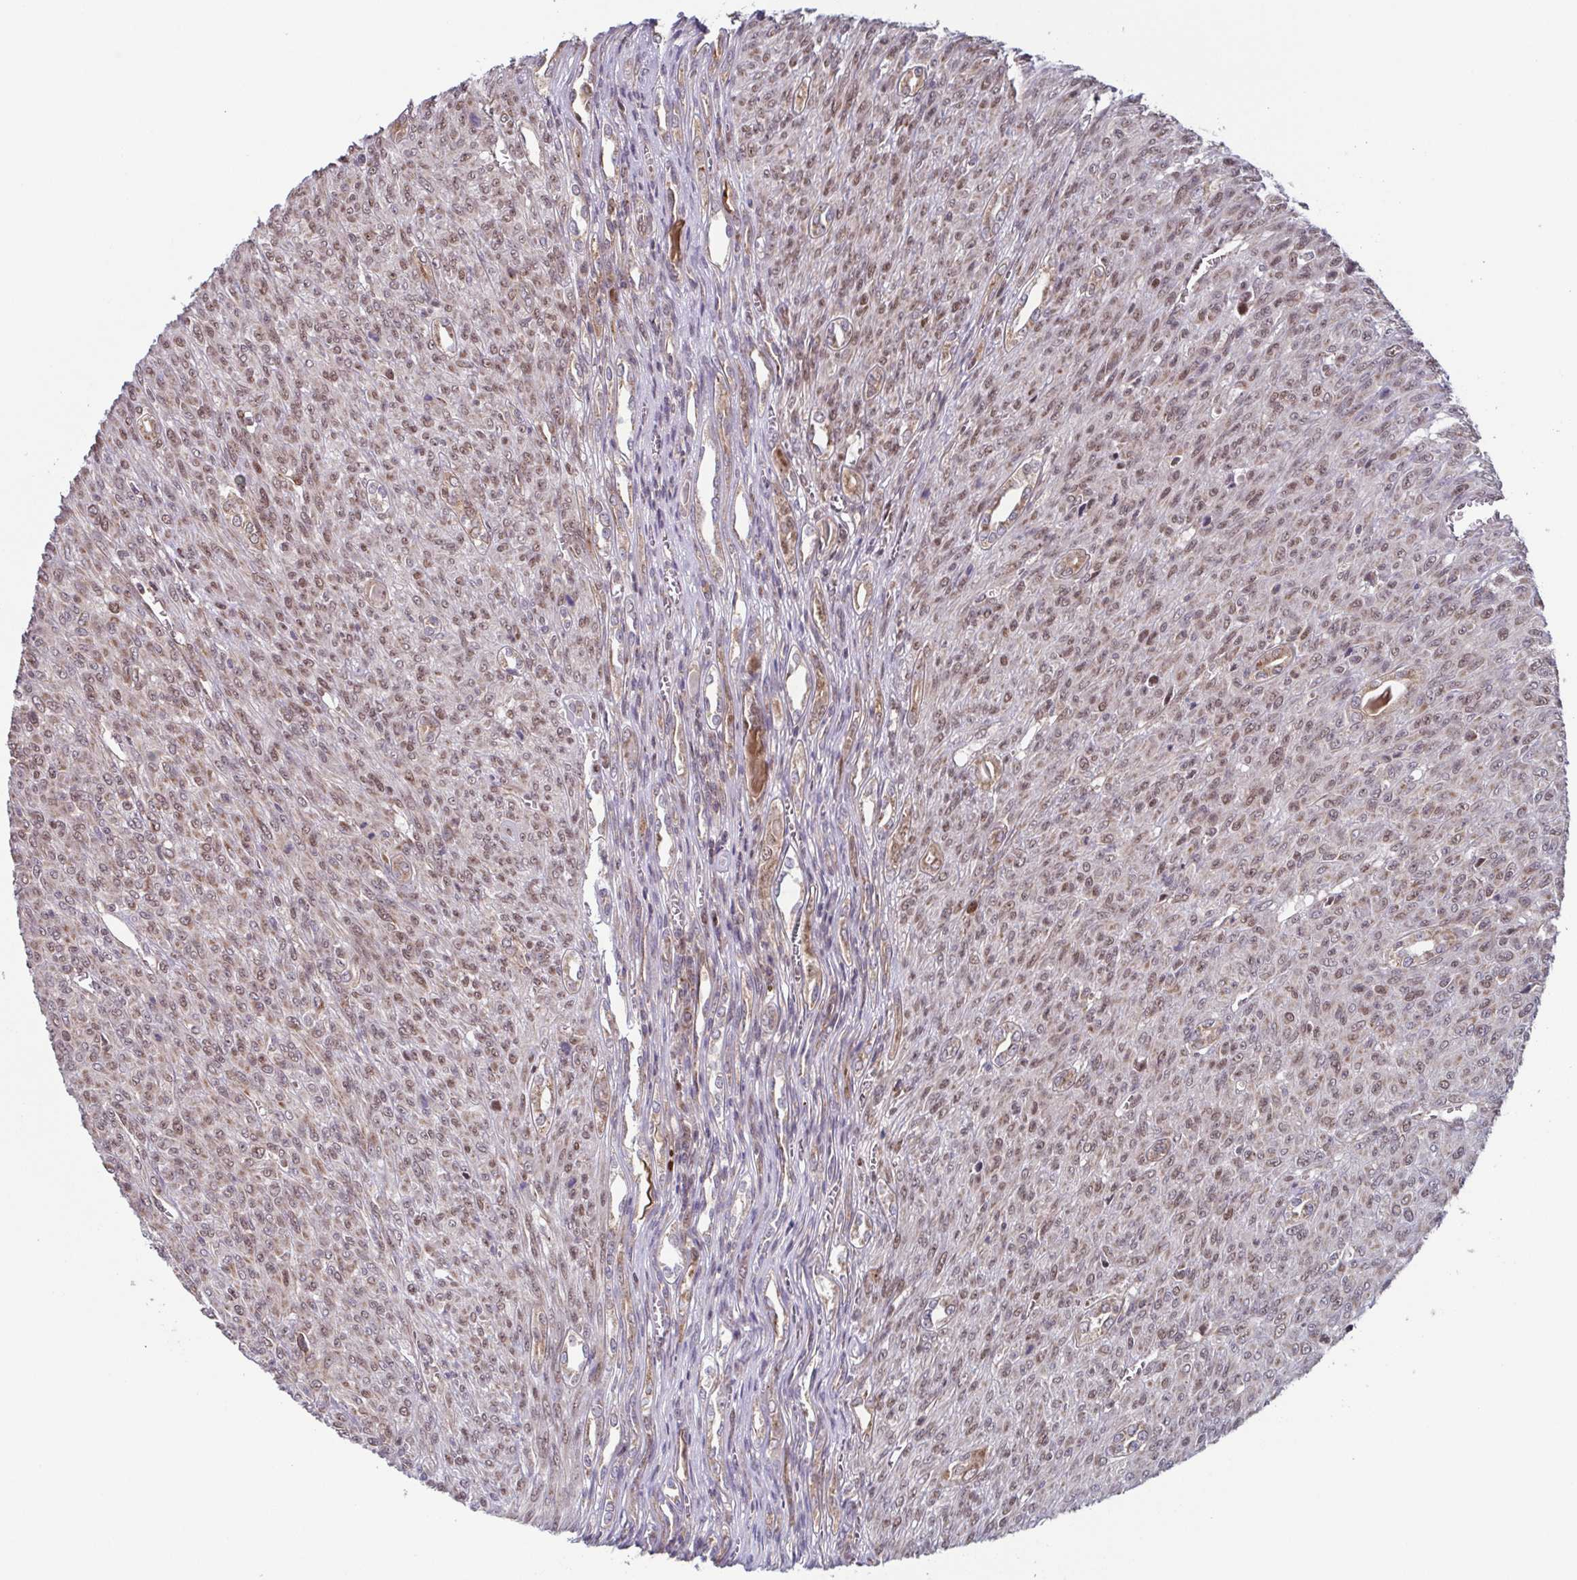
{"staining": {"intensity": "weak", "quantity": ">75%", "location": "nuclear"}, "tissue": "renal cancer", "cell_type": "Tumor cells", "image_type": "cancer", "snomed": [{"axis": "morphology", "description": "Adenocarcinoma, NOS"}, {"axis": "topography", "description": "Kidney"}], "caption": "IHC photomicrograph of neoplastic tissue: human renal adenocarcinoma stained using immunohistochemistry reveals low levels of weak protein expression localized specifically in the nuclear of tumor cells, appearing as a nuclear brown color.", "gene": "TTC19", "patient": {"sex": "male", "age": 58}}